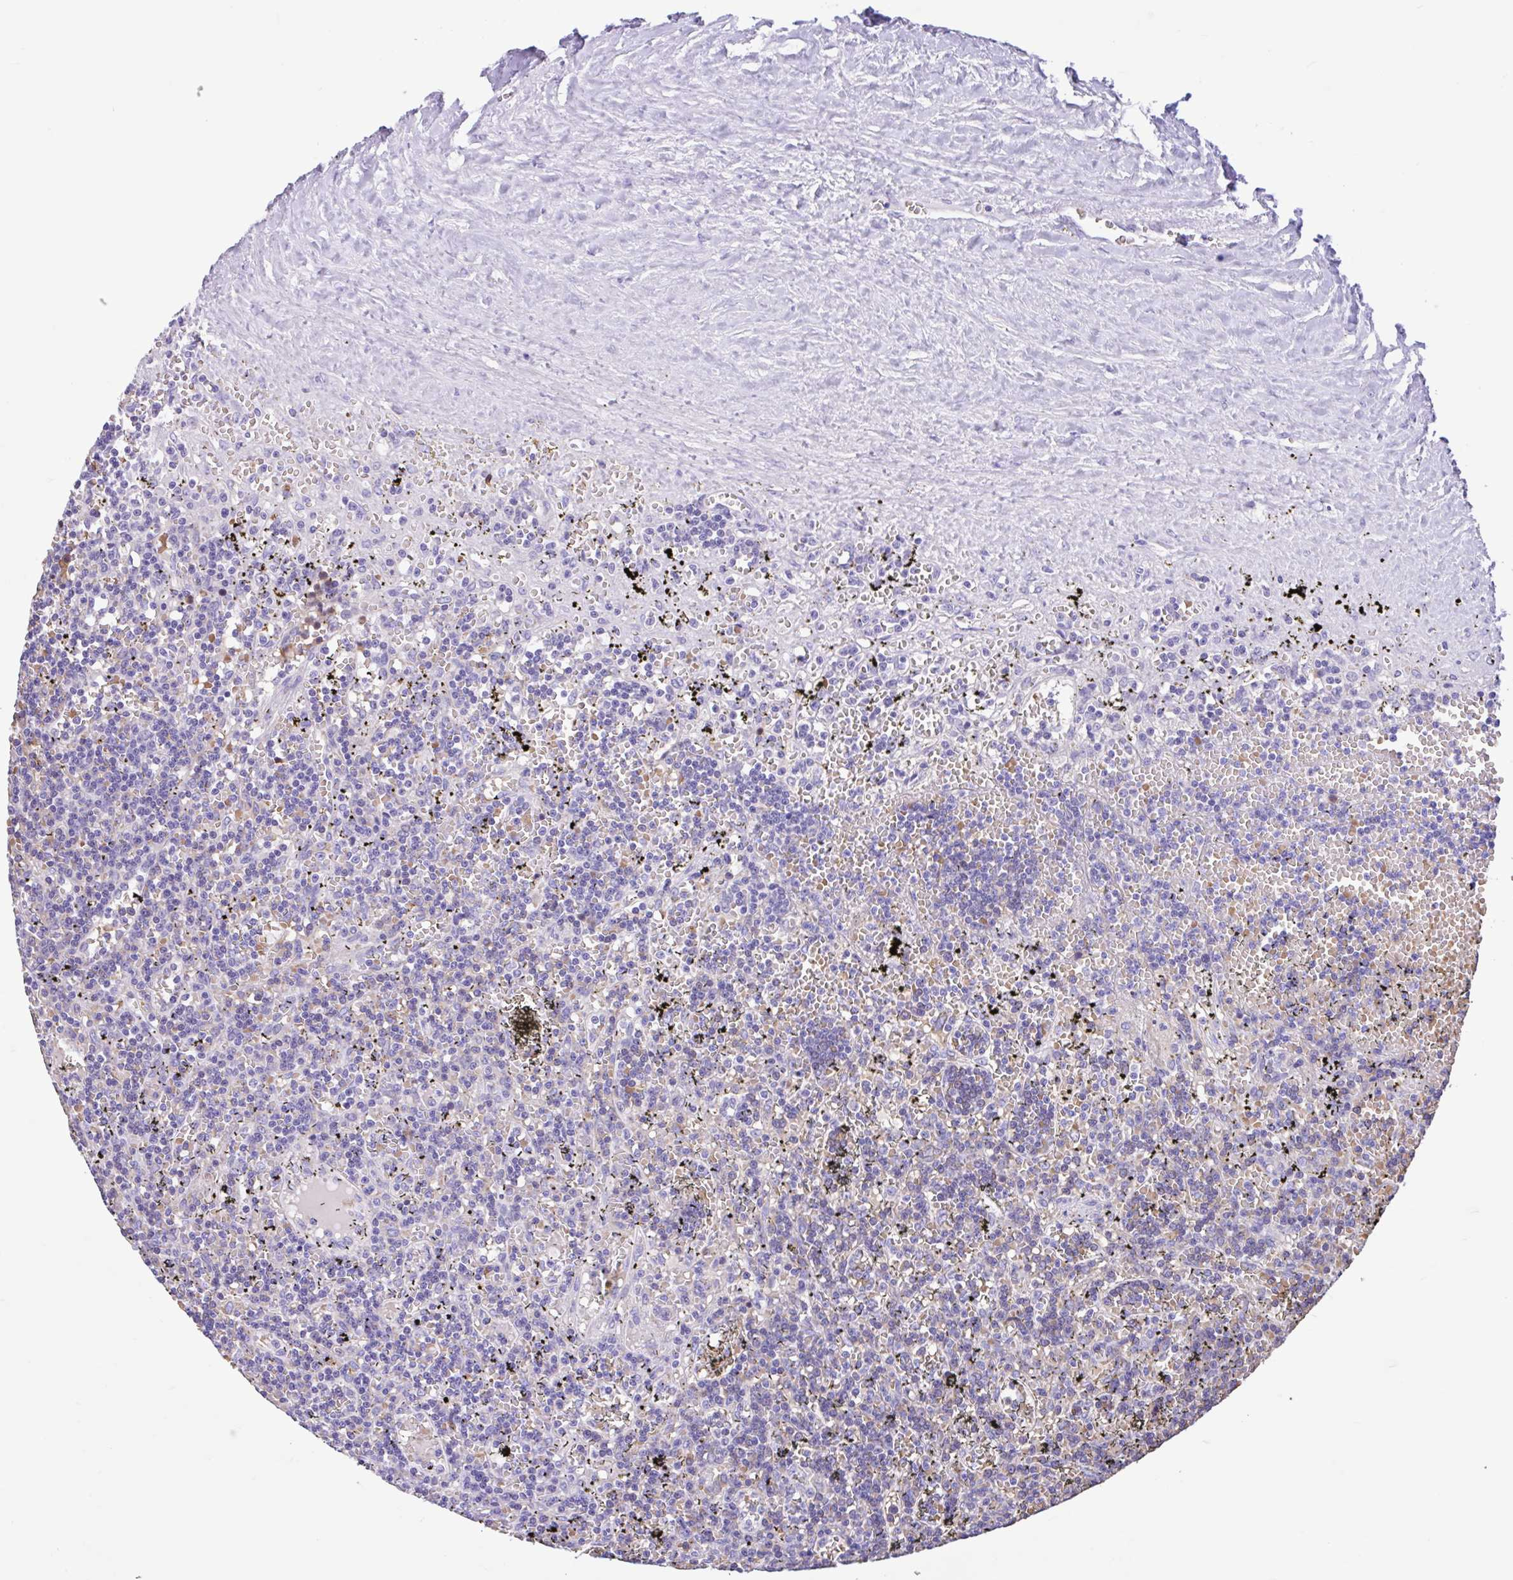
{"staining": {"intensity": "negative", "quantity": "none", "location": "none"}, "tissue": "lymphoma", "cell_type": "Tumor cells", "image_type": "cancer", "snomed": [{"axis": "morphology", "description": "Malignant lymphoma, non-Hodgkin's type, Low grade"}, {"axis": "topography", "description": "Spleen"}], "caption": "DAB immunohistochemical staining of lymphoma displays no significant staining in tumor cells.", "gene": "TMEM79", "patient": {"sex": "male", "age": 60}}